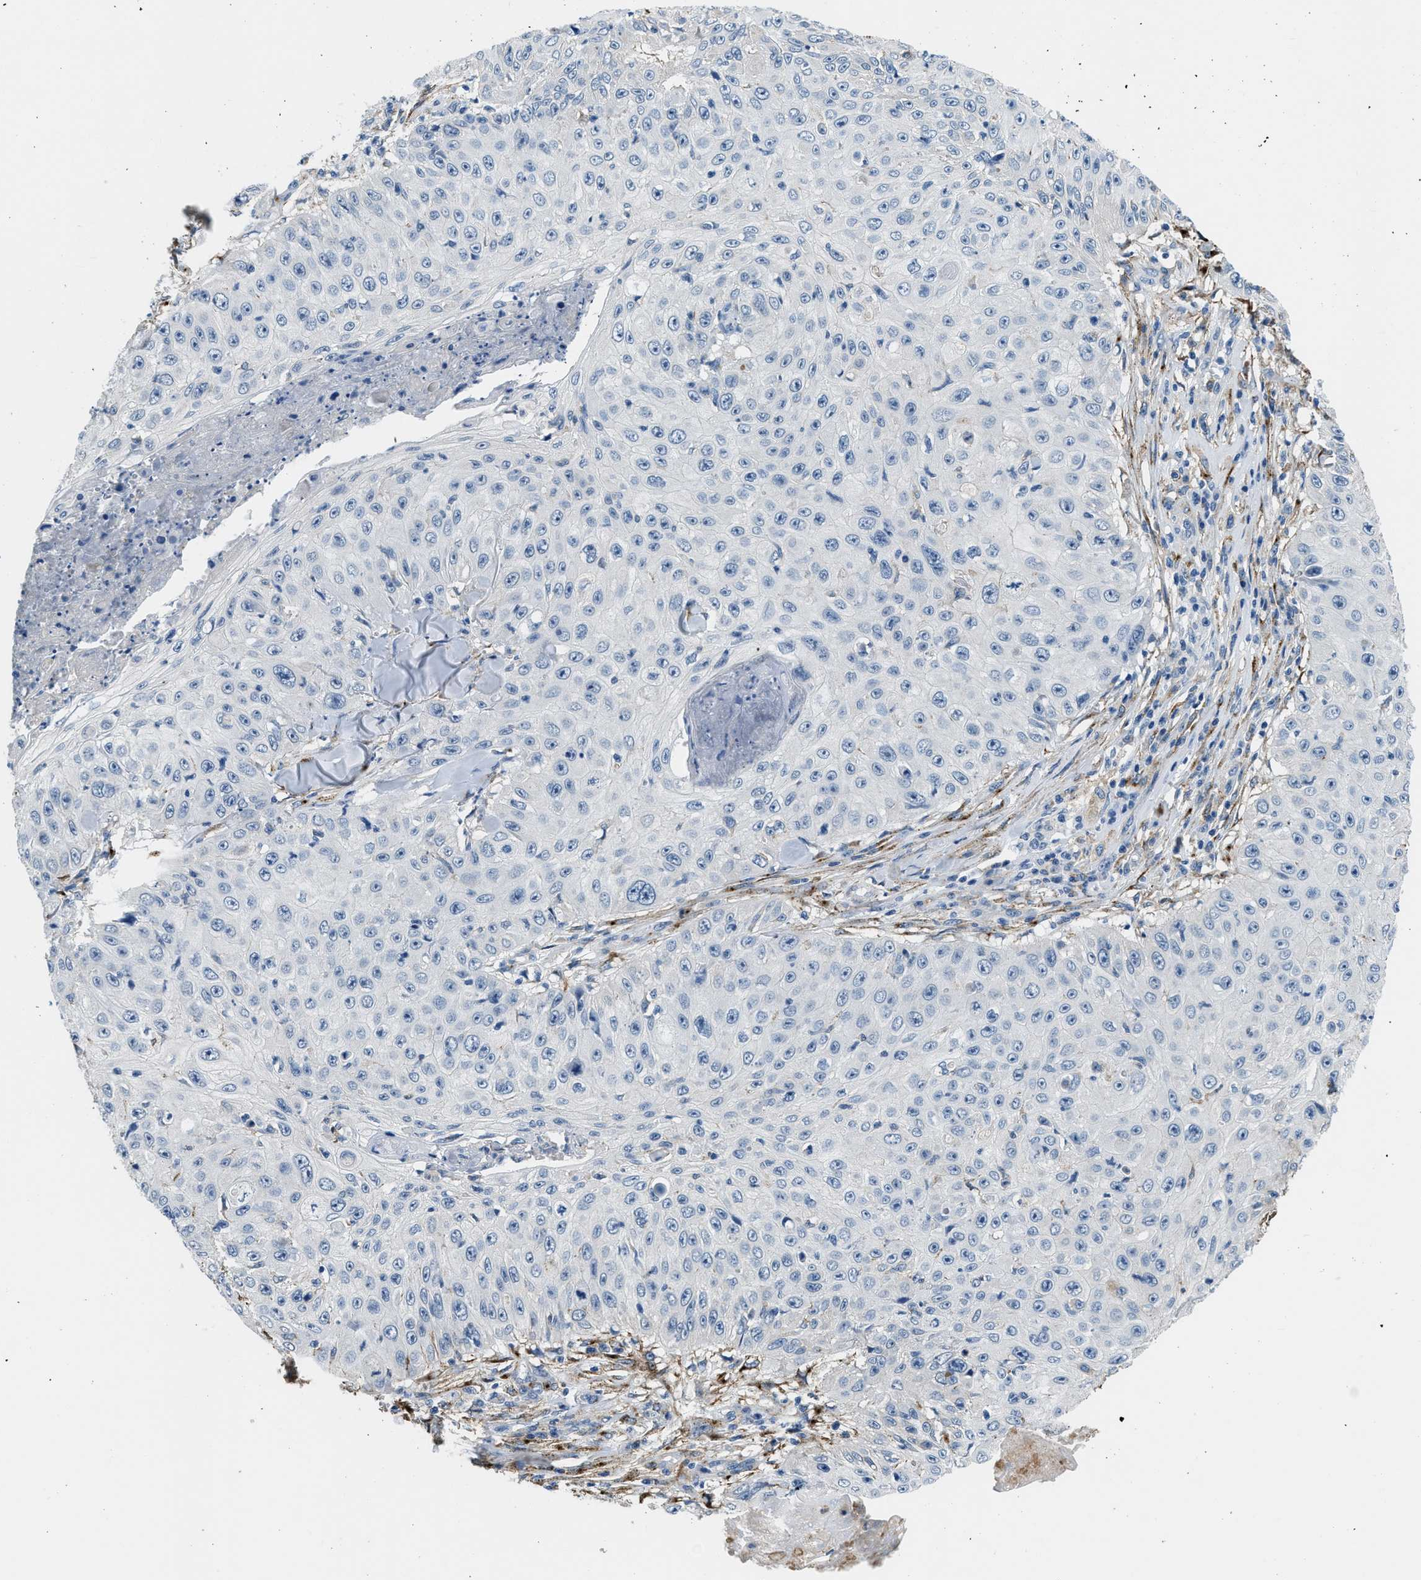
{"staining": {"intensity": "negative", "quantity": "none", "location": "none"}, "tissue": "skin cancer", "cell_type": "Tumor cells", "image_type": "cancer", "snomed": [{"axis": "morphology", "description": "Squamous cell carcinoma, NOS"}, {"axis": "topography", "description": "Skin"}], "caption": "Human skin cancer stained for a protein using immunohistochemistry (IHC) demonstrates no positivity in tumor cells.", "gene": "LRP1", "patient": {"sex": "male", "age": 86}}